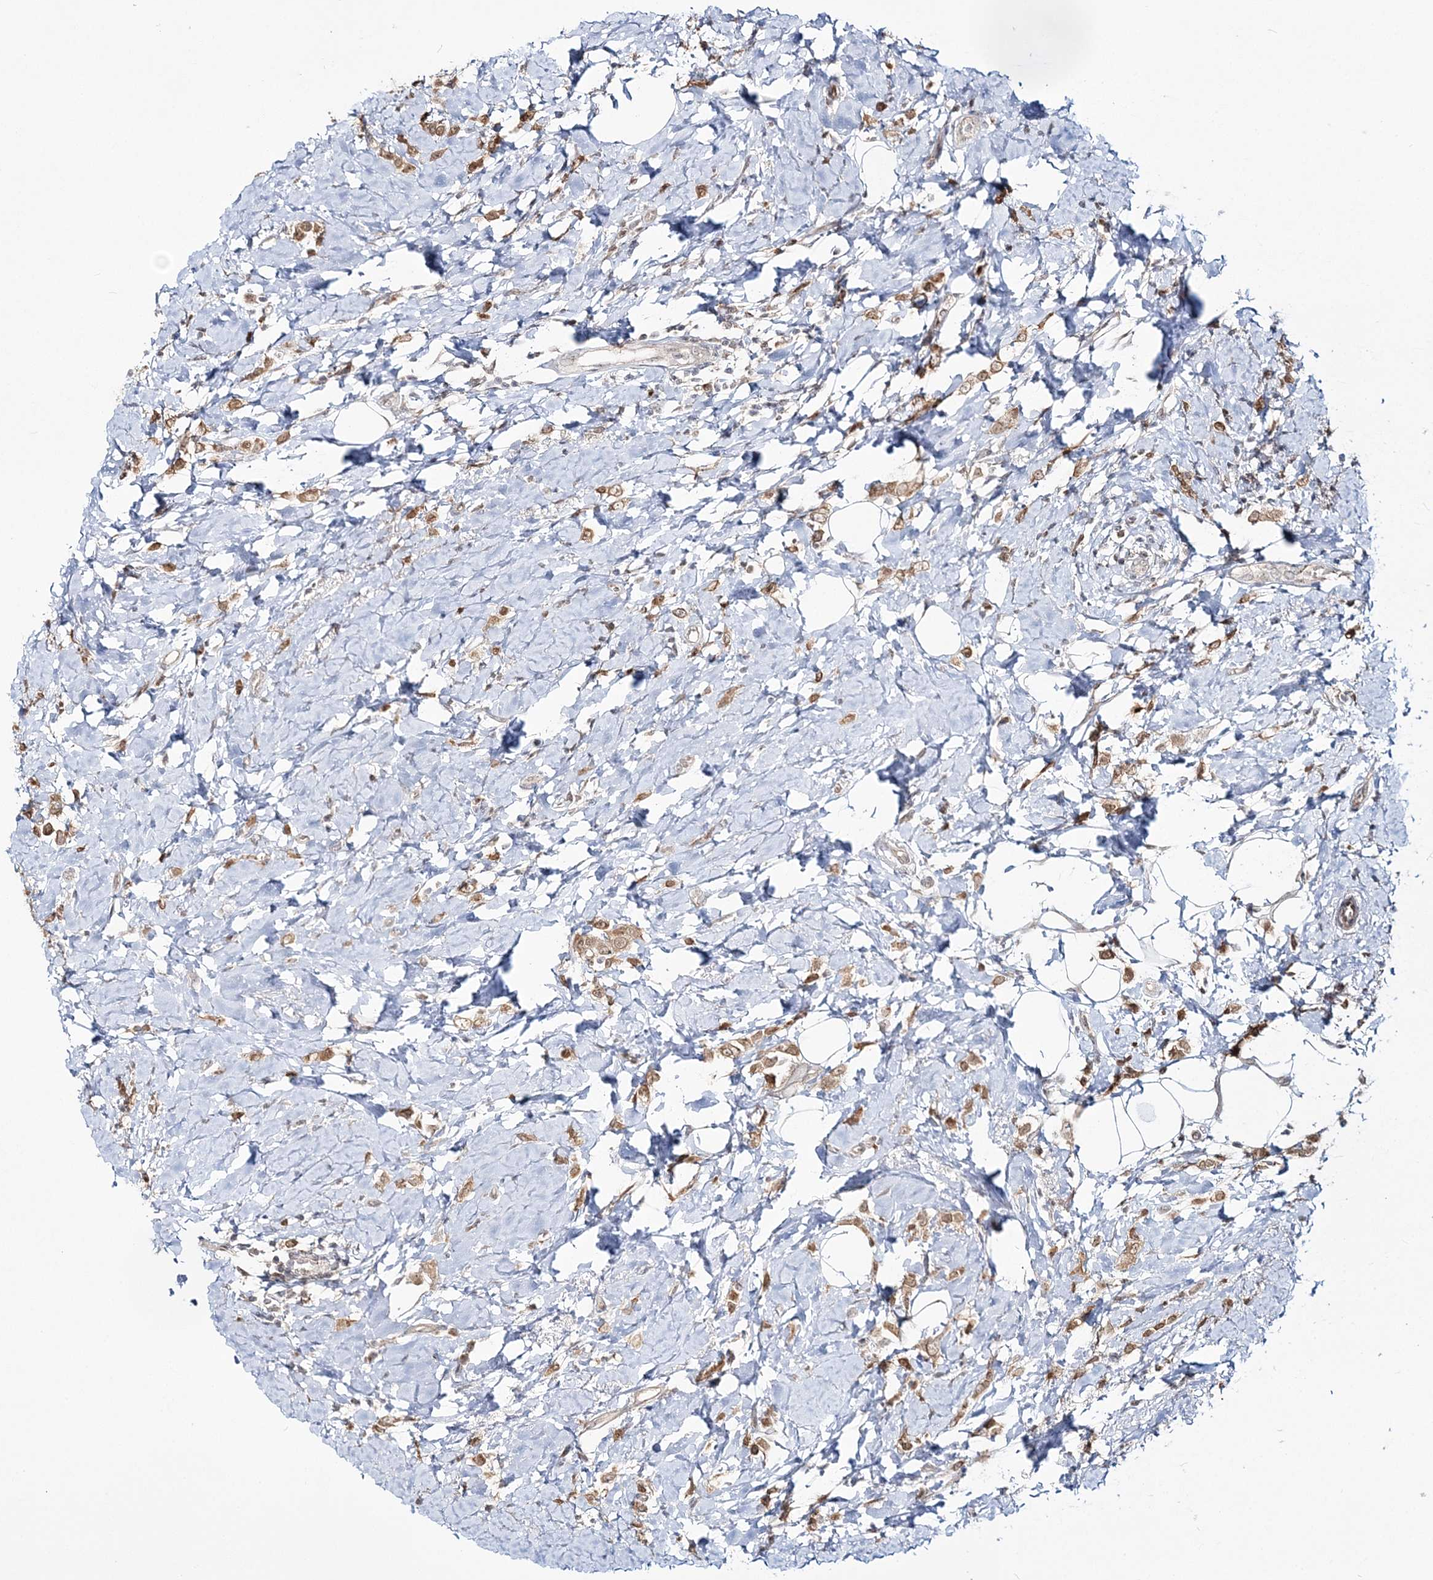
{"staining": {"intensity": "moderate", "quantity": ">75%", "location": "cytoplasmic/membranous"}, "tissue": "breast cancer", "cell_type": "Tumor cells", "image_type": "cancer", "snomed": [{"axis": "morphology", "description": "Lobular carcinoma"}, {"axis": "topography", "description": "Breast"}], "caption": "Moderate cytoplasmic/membranous positivity for a protein is present in approximately >75% of tumor cells of breast cancer (lobular carcinoma) using immunohistochemistry.", "gene": "ZFAND6", "patient": {"sex": "female", "age": 47}}